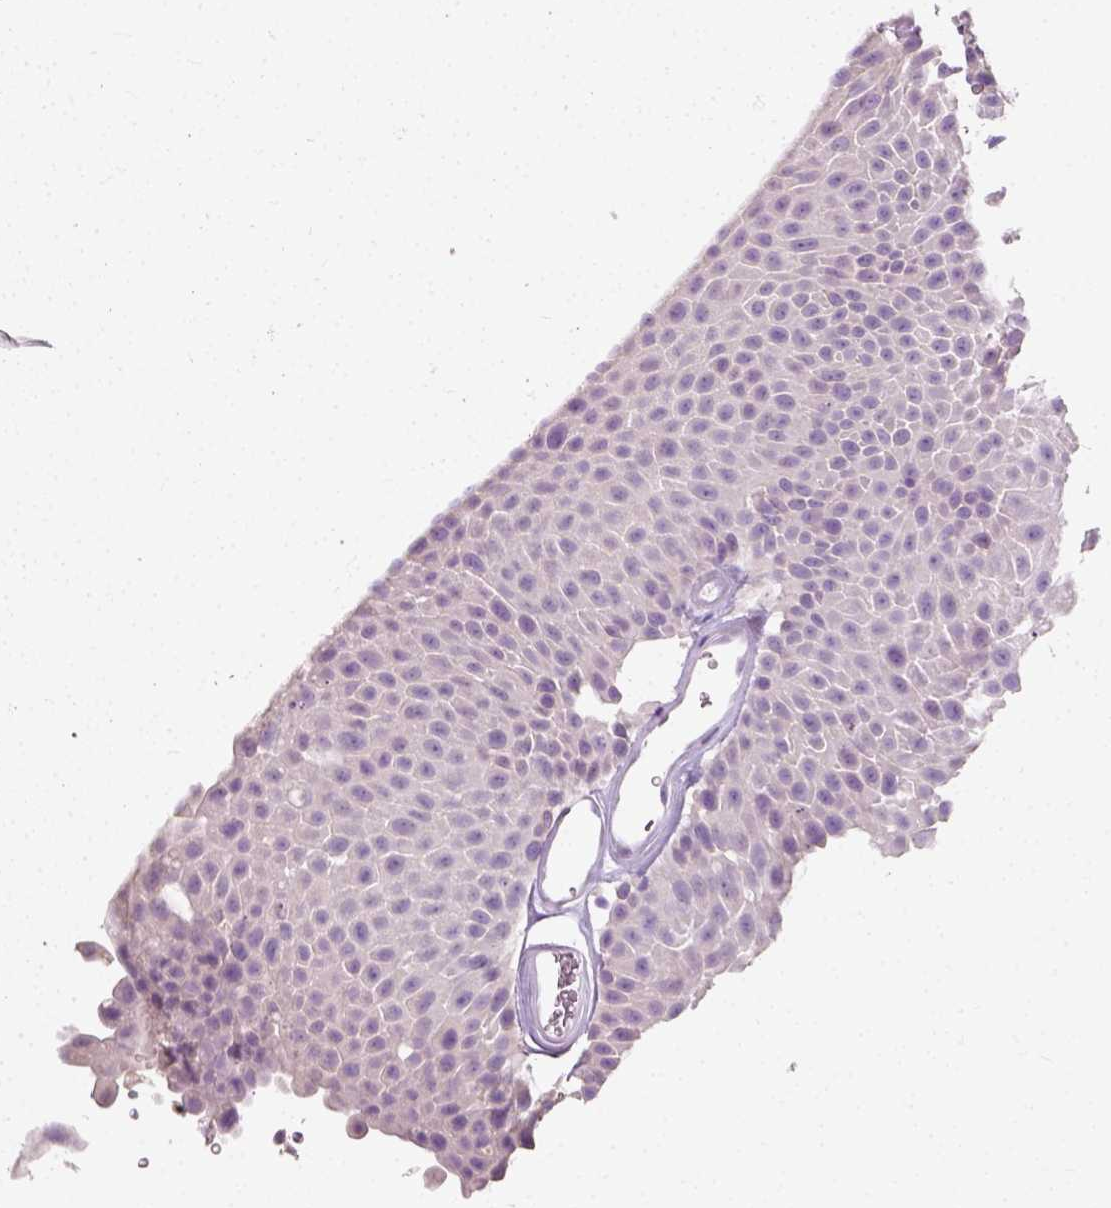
{"staining": {"intensity": "negative", "quantity": "none", "location": "none"}, "tissue": "urothelial cancer", "cell_type": "Tumor cells", "image_type": "cancer", "snomed": [{"axis": "morphology", "description": "Urothelial carcinoma, Low grade"}, {"axis": "topography", "description": "Urinary bladder"}], "caption": "Tumor cells show no significant protein positivity in low-grade urothelial carcinoma.", "gene": "DHCR24", "patient": {"sex": "male", "age": 72}}